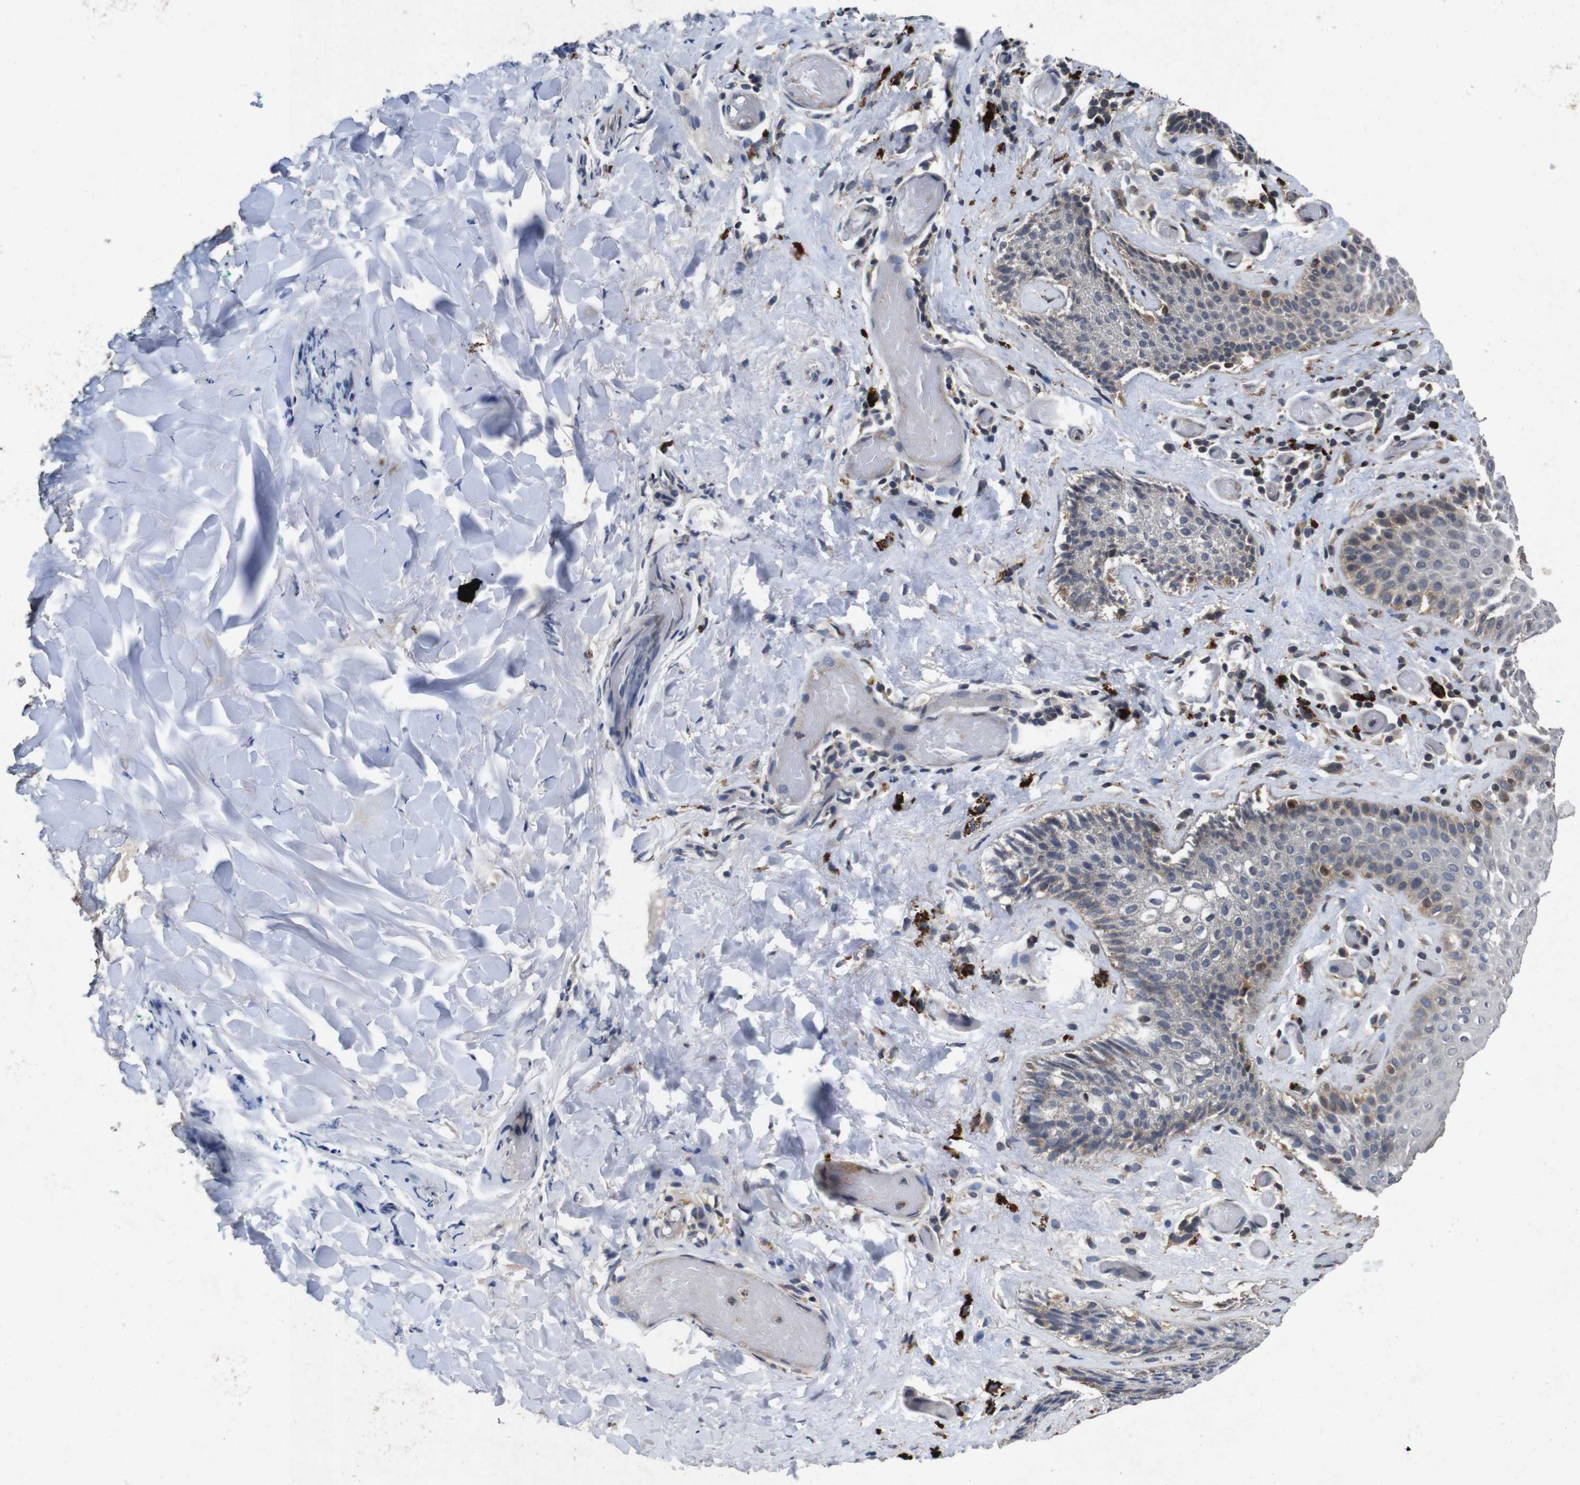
{"staining": {"intensity": "weak", "quantity": "<25%", "location": "cytoplasmic/membranous"}, "tissue": "skin", "cell_type": "Epidermal cells", "image_type": "normal", "snomed": [{"axis": "morphology", "description": "Normal tissue, NOS"}, {"axis": "topography", "description": "Anal"}], "caption": "The image demonstrates no significant positivity in epidermal cells of skin.", "gene": "AKT3", "patient": {"sex": "male", "age": 74}}